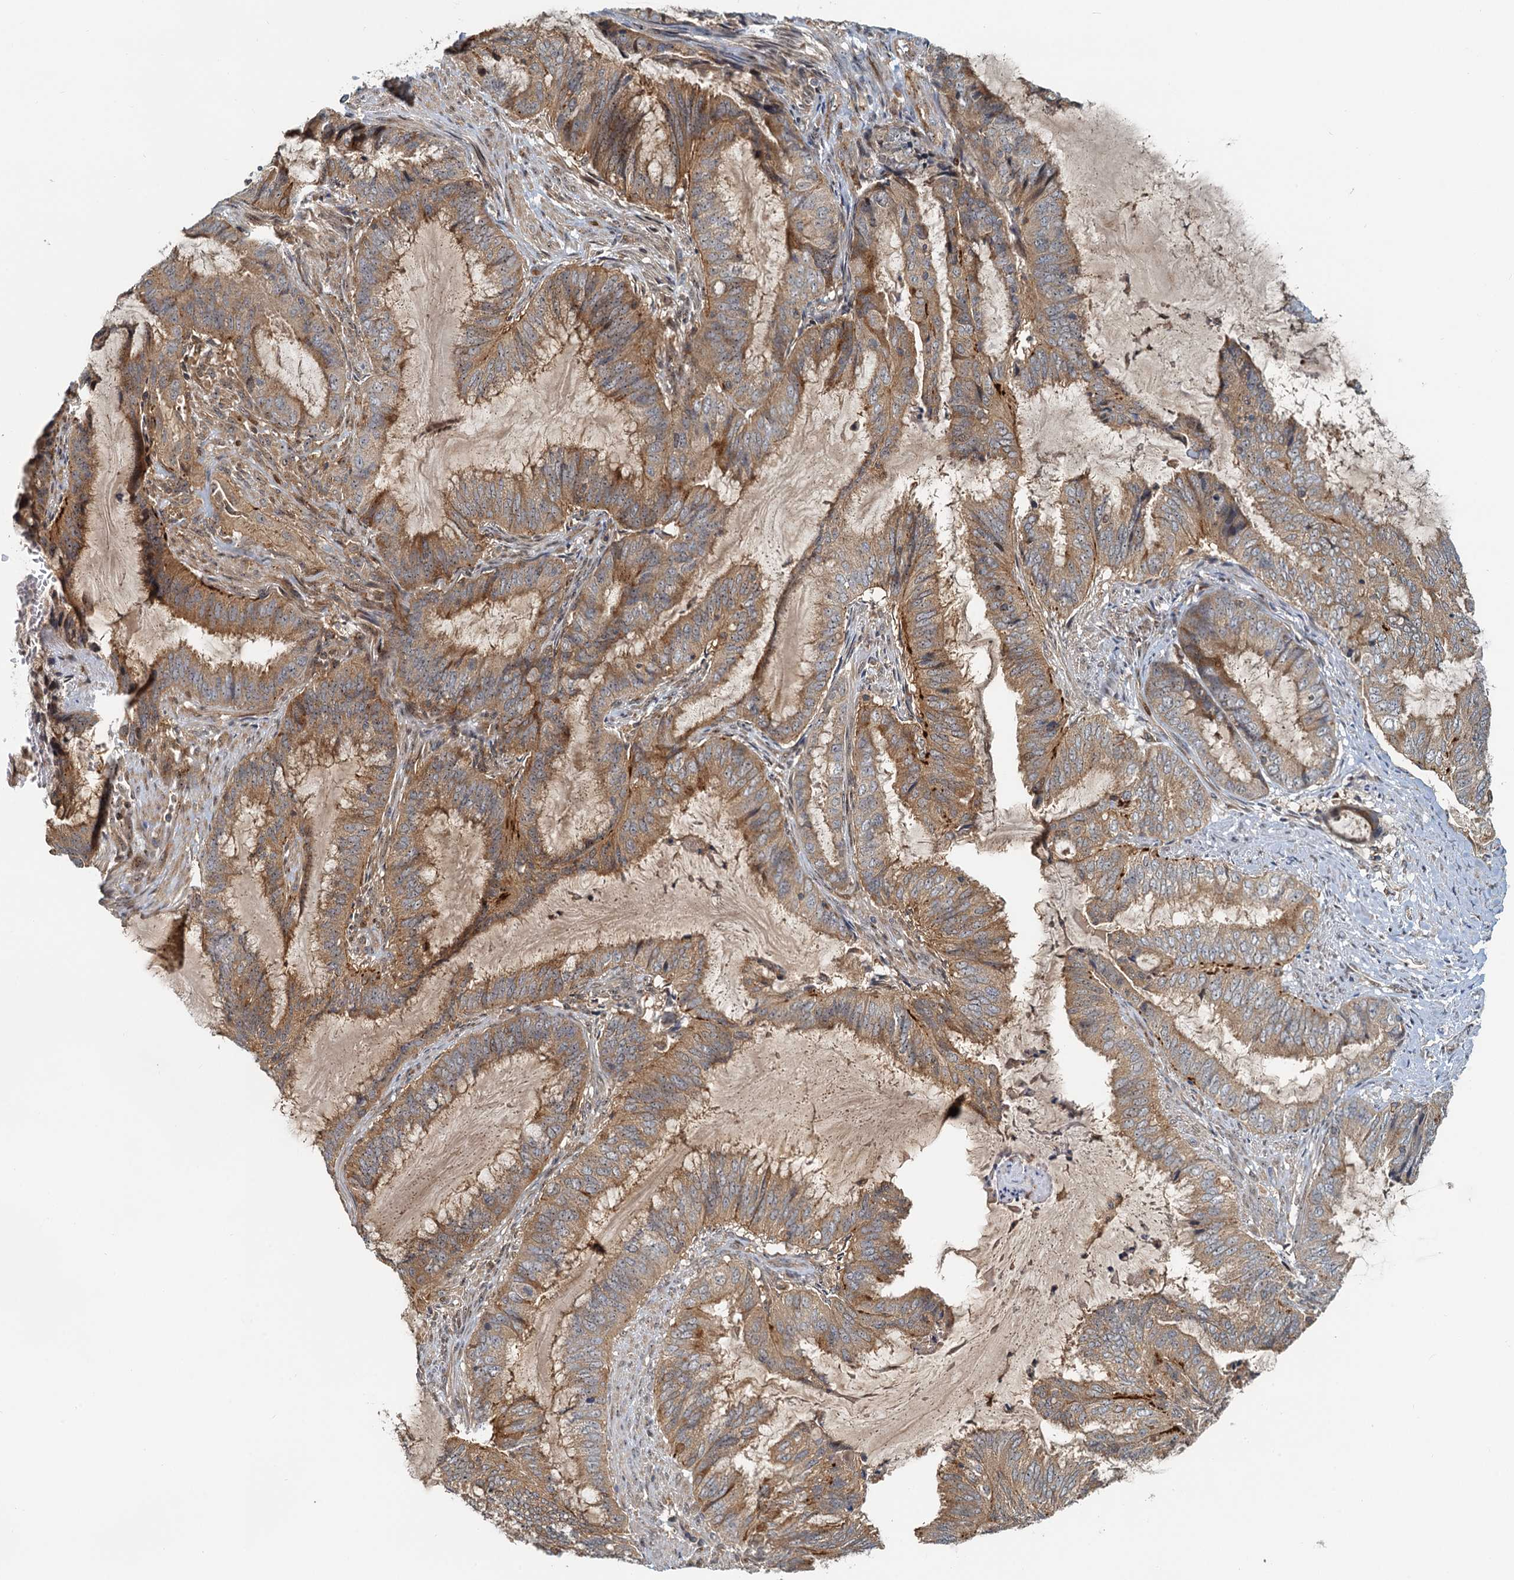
{"staining": {"intensity": "moderate", "quantity": ">75%", "location": "cytoplasmic/membranous"}, "tissue": "endometrial cancer", "cell_type": "Tumor cells", "image_type": "cancer", "snomed": [{"axis": "morphology", "description": "Adenocarcinoma, NOS"}, {"axis": "topography", "description": "Endometrium"}], "caption": "Immunohistochemical staining of endometrial cancer shows moderate cytoplasmic/membranous protein positivity in about >75% of tumor cells.", "gene": "TOLLIP", "patient": {"sex": "female", "age": 51}}